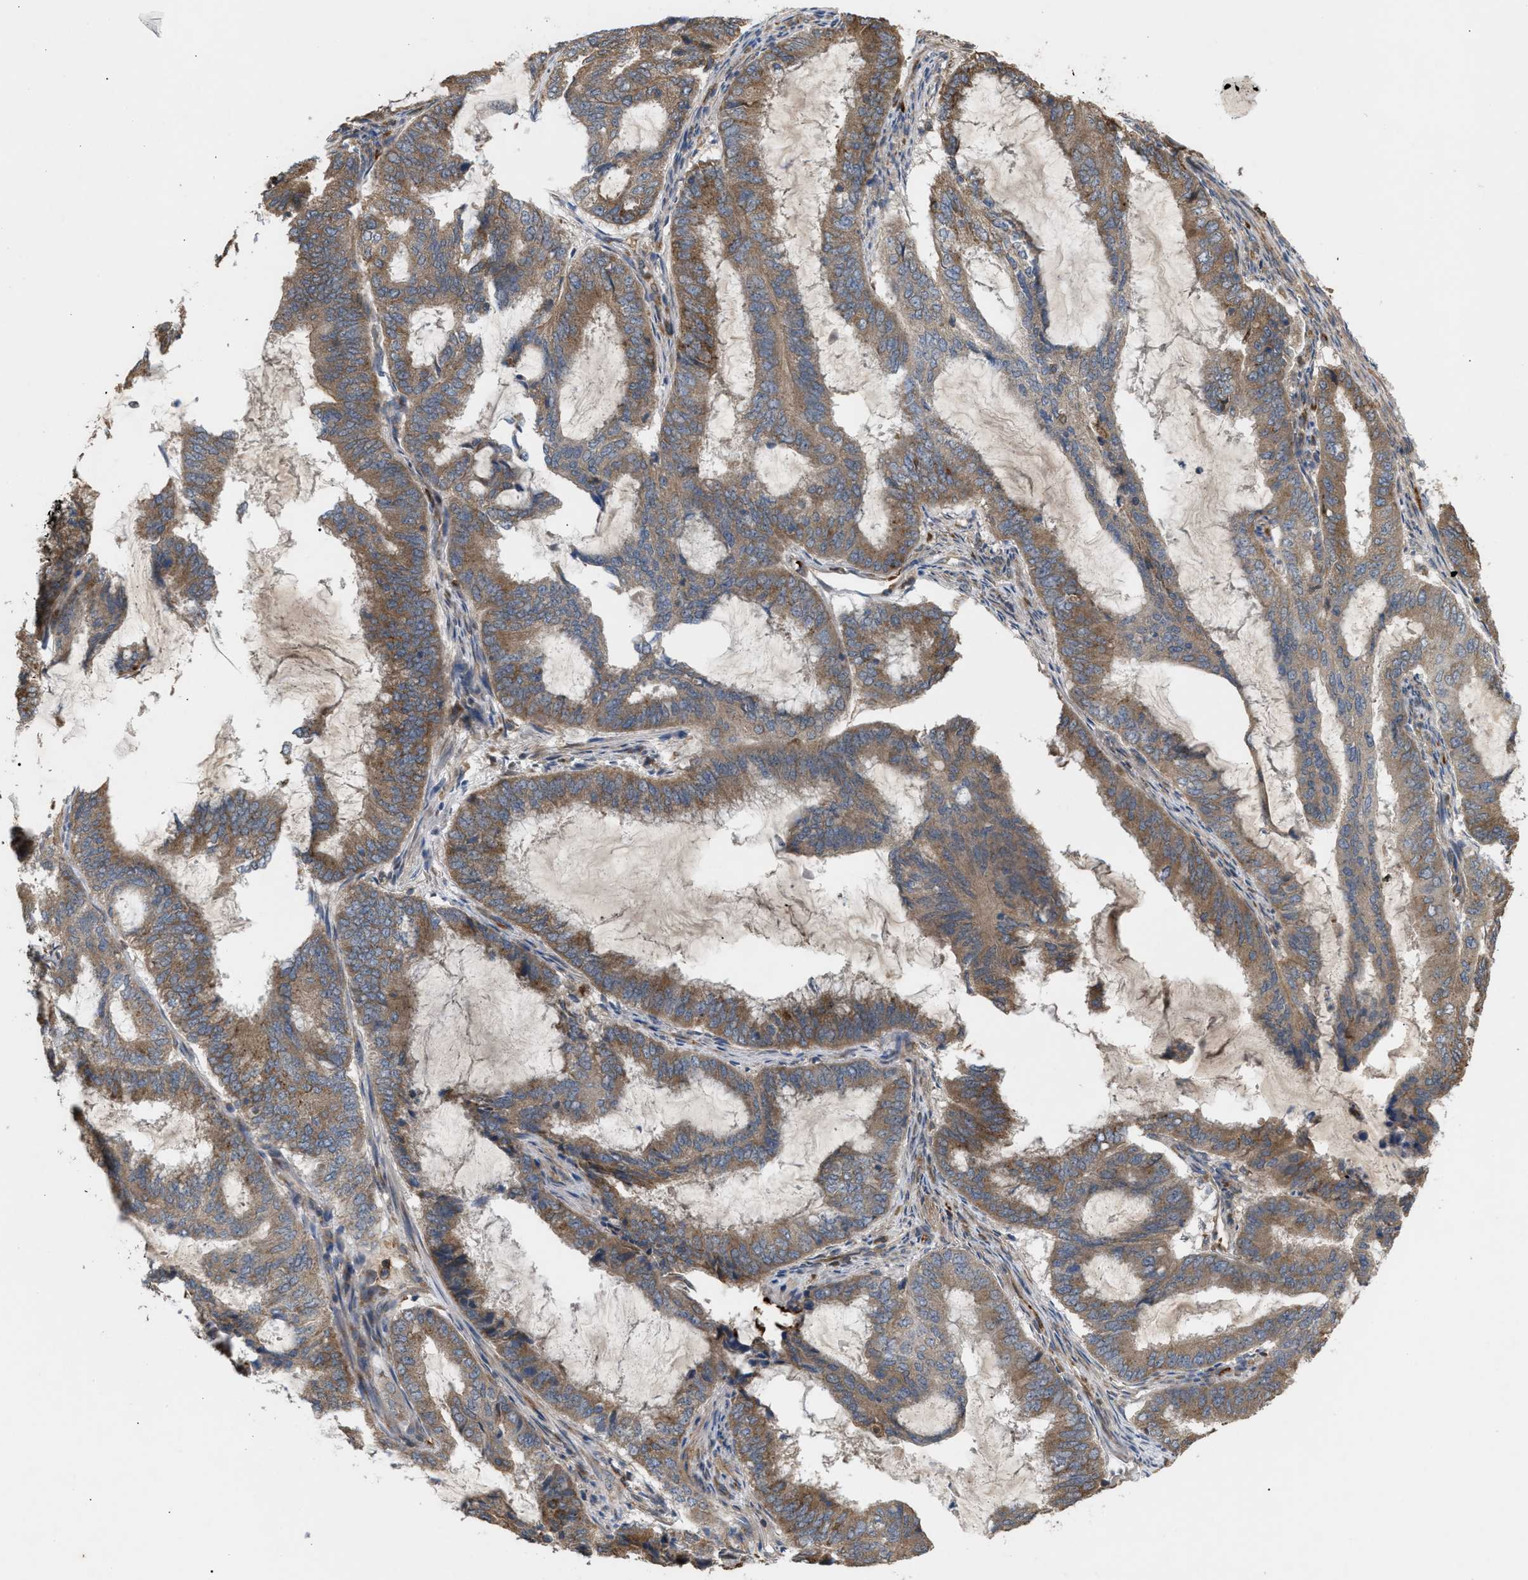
{"staining": {"intensity": "moderate", "quantity": ">75%", "location": "cytoplasmic/membranous"}, "tissue": "endometrial cancer", "cell_type": "Tumor cells", "image_type": "cancer", "snomed": [{"axis": "morphology", "description": "Adenocarcinoma, NOS"}, {"axis": "topography", "description": "Endometrium"}], "caption": "This micrograph displays immunohistochemistry (IHC) staining of endometrial adenocarcinoma, with medium moderate cytoplasmic/membranous expression in about >75% of tumor cells.", "gene": "GCC1", "patient": {"sex": "female", "age": 51}}